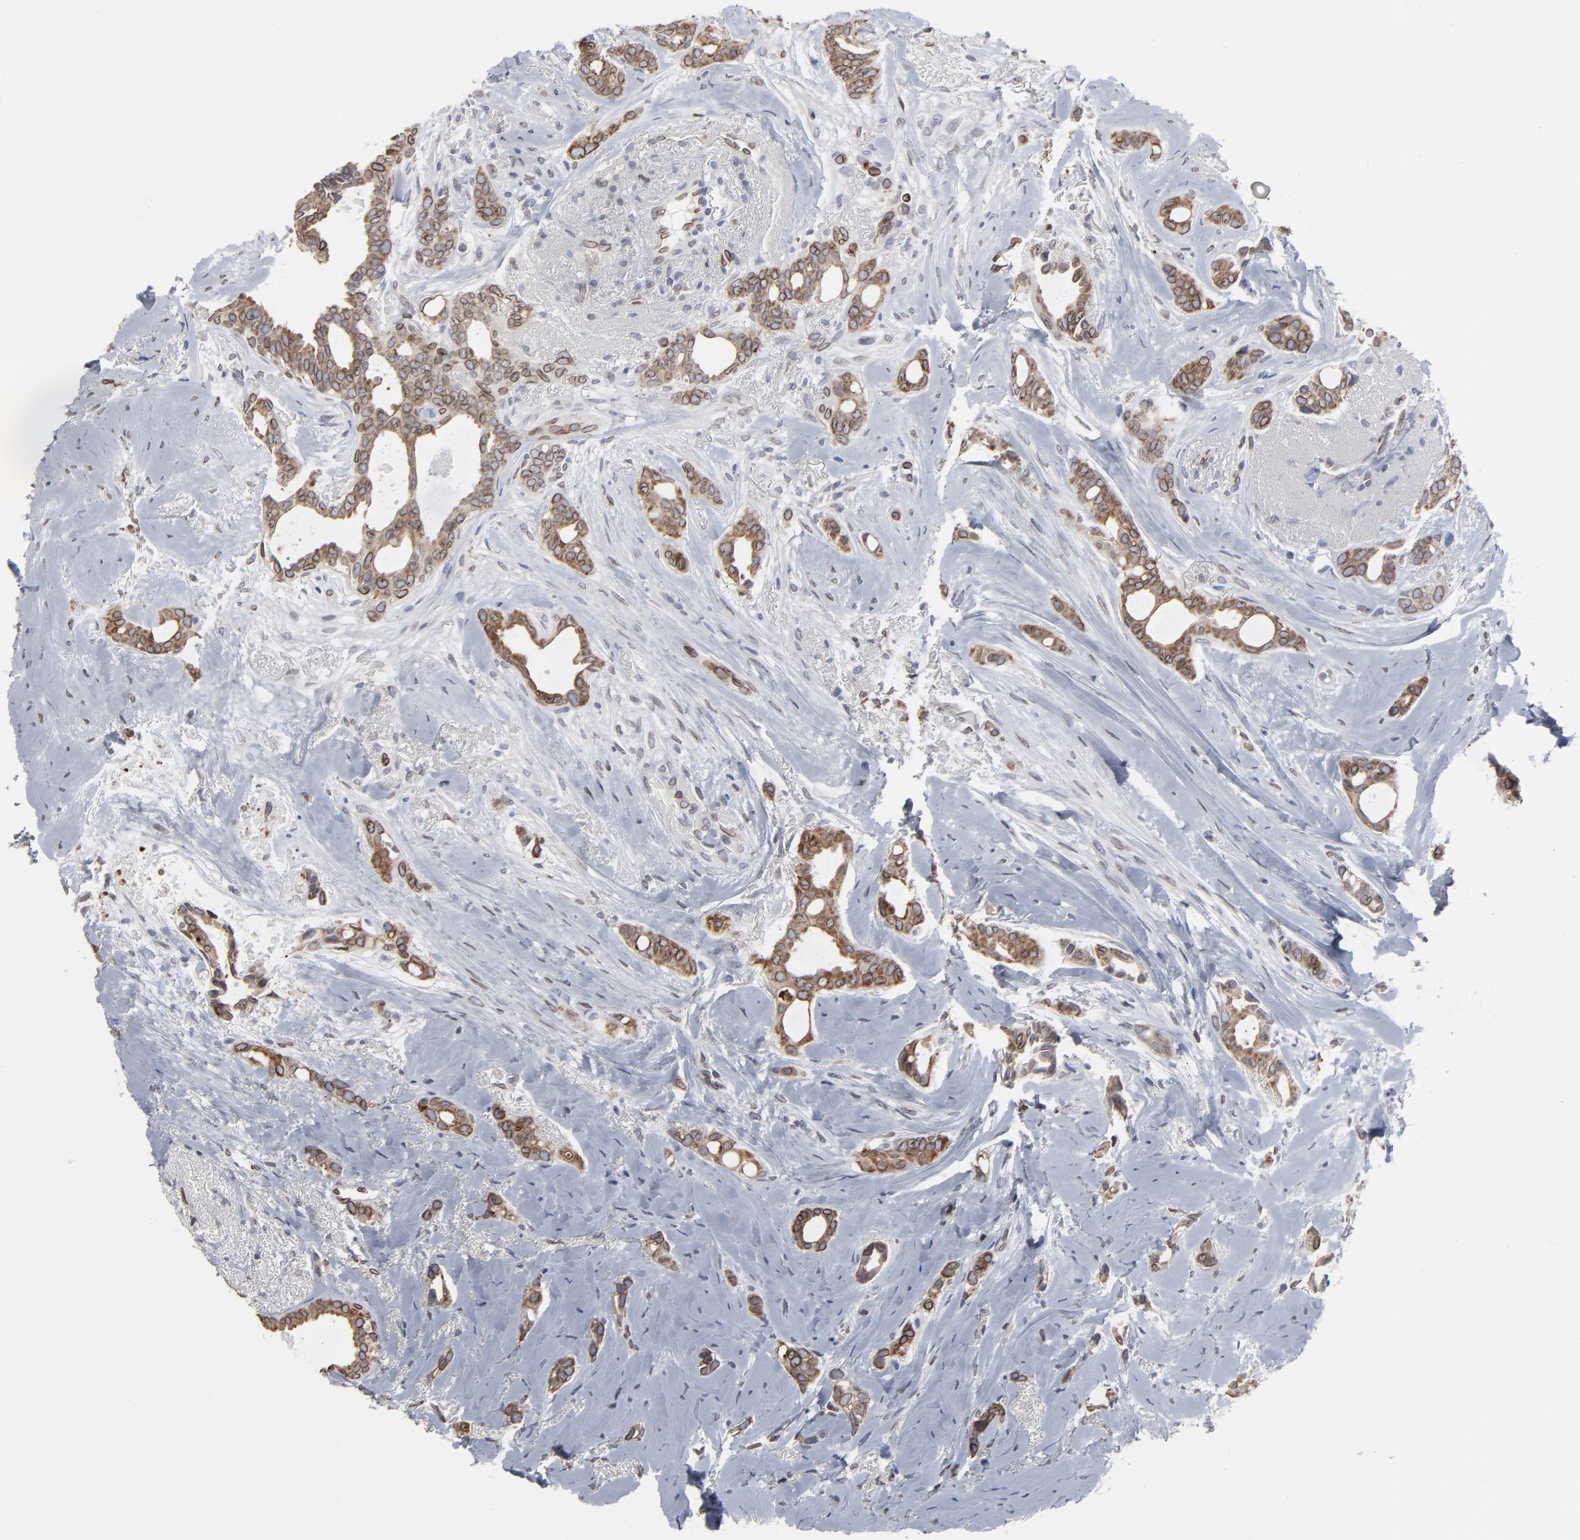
{"staining": {"intensity": "moderate", "quantity": ">75%", "location": "cytoplasmic/membranous,nuclear"}, "tissue": "breast cancer", "cell_type": "Tumor cells", "image_type": "cancer", "snomed": [{"axis": "morphology", "description": "Duct carcinoma"}, {"axis": "topography", "description": "Breast"}], "caption": "Protein expression analysis of human breast cancer (intraductal carcinoma) reveals moderate cytoplasmic/membranous and nuclear staining in approximately >75% of tumor cells. (DAB IHC, brown staining for protein, blue staining for nuclei).", "gene": "SYNE2", "patient": {"sex": "female", "age": 54}}